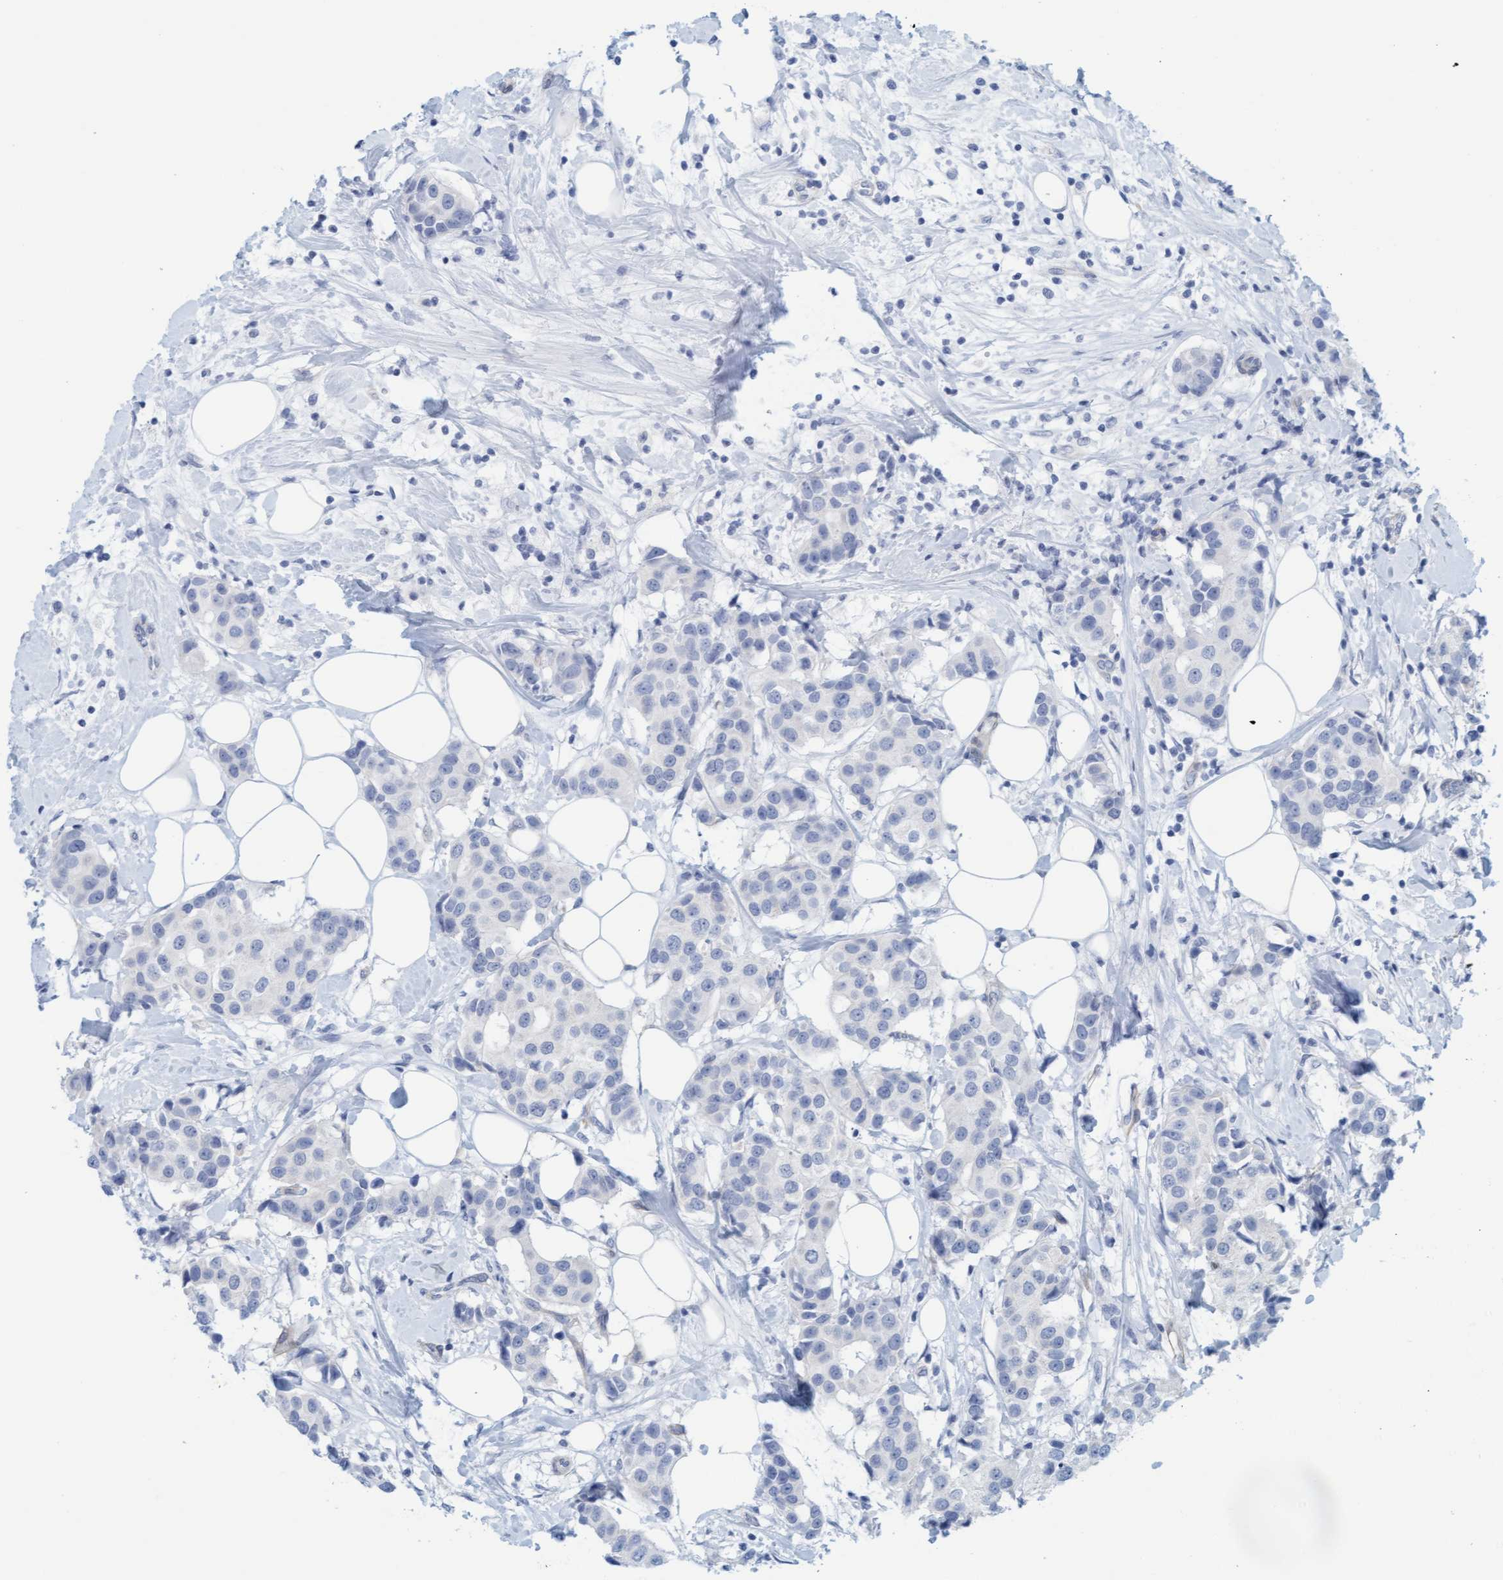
{"staining": {"intensity": "negative", "quantity": "none", "location": "none"}, "tissue": "breast cancer", "cell_type": "Tumor cells", "image_type": "cancer", "snomed": [{"axis": "morphology", "description": "Normal tissue, NOS"}, {"axis": "morphology", "description": "Duct carcinoma"}, {"axis": "topography", "description": "Breast"}], "caption": "An immunohistochemistry micrograph of breast cancer is shown. There is no staining in tumor cells of breast cancer. (DAB immunohistochemistry with hematoxylin counter stain).", "gene": "TSTD2", "patient": {"sex": "female", "age": 39}}